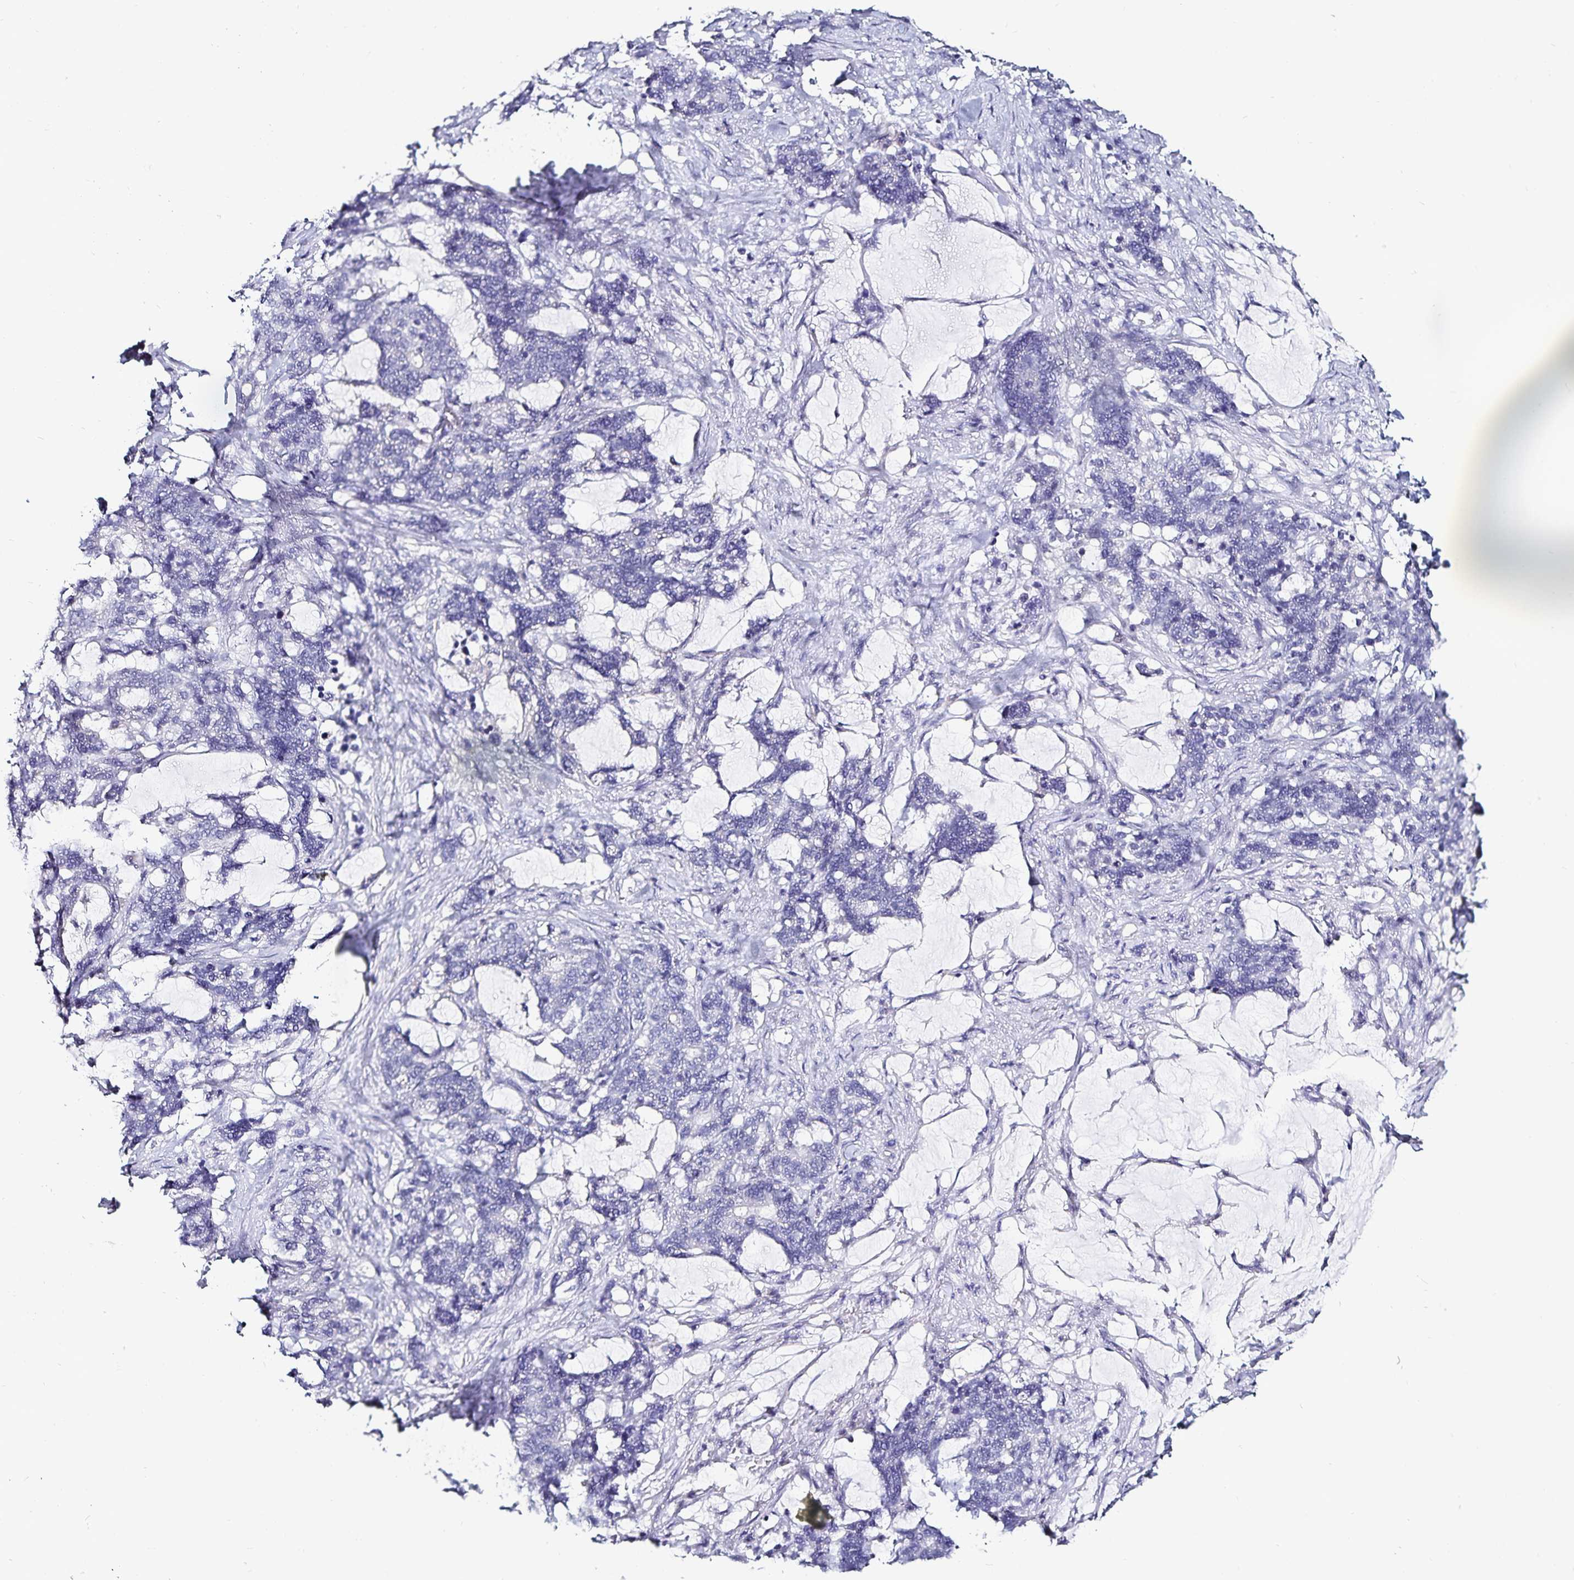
{"staining": {"intensity": "negative", "quantity": "none", "location": "none"}, "tissue": "stomach cancer", "cell_type": "Tumor cells", "image_type": "cancer", "snomed": [{"axis": "morphology", "description": "Normal tissue, NOS"}, {"axis": "morphology", "description": "Adenocarcinoma, NOS"}, {"axis": "topography", "description": "Stomach"}], "caption": "Tumor cells show no significant protein expression in stomach cancer.", "gene": "TSPAN7", "patient": {"sex": "female", "age": 64}}